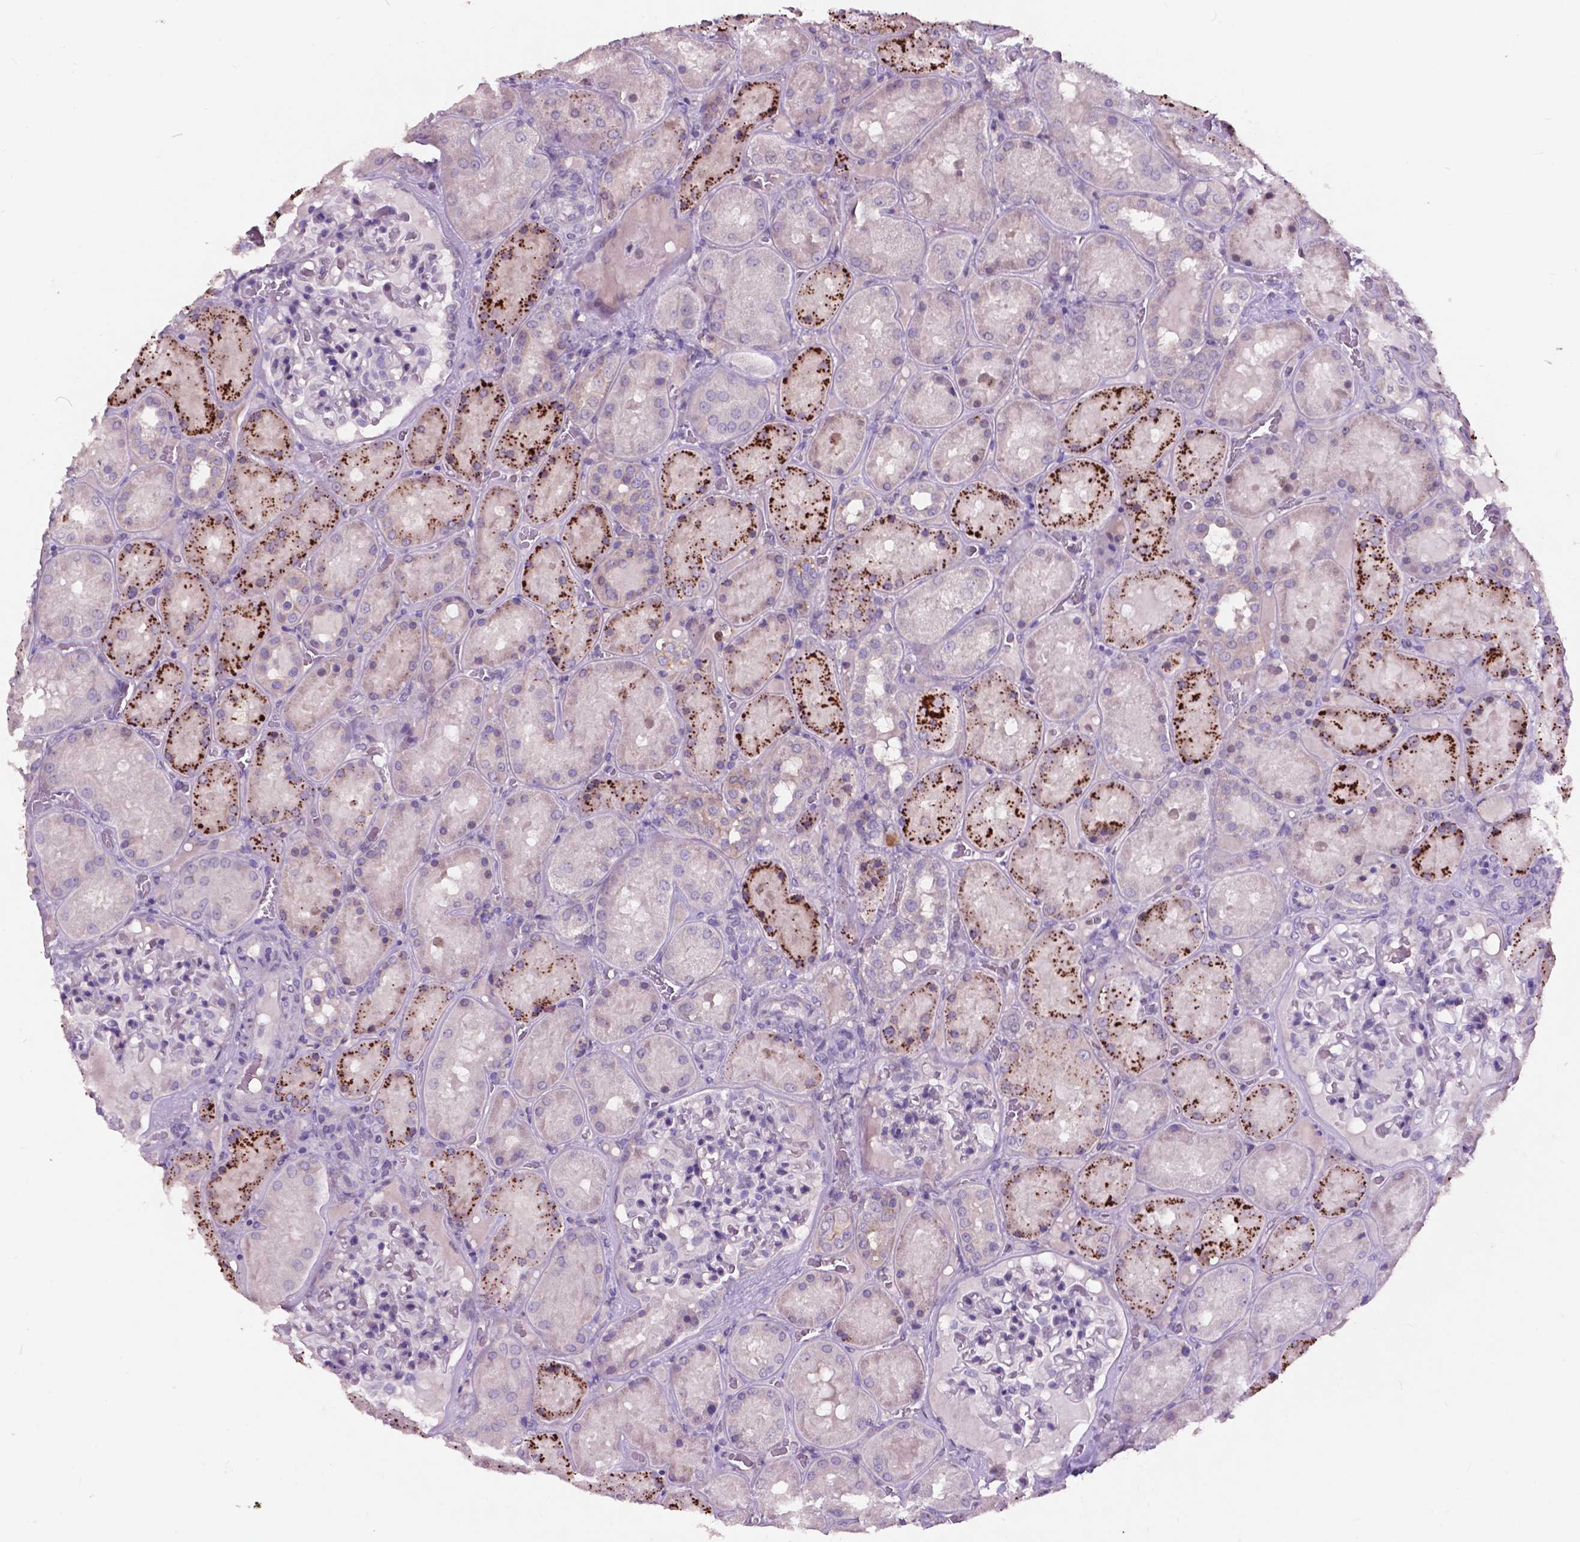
{"staining": {"intensity": "negative", "quantity": "none", "location": "none"}, "tissue": "kidney", "cell_type": "Cells in glomeruli", "image_type": "normal", "snomed": [{"axis": "morphology", "description": "Normal tissue, NOS"}, {"axis": "topography", "description": "Kidney"}], "caption": "DAB (3,3'-diaminobenzidine) immunohistochemical staining of unremarkable kidney exhibits no significant expression in cells in glomeruli.", "gene": "PLSCR1", "patient": {"sex": "male", "age": 73}}